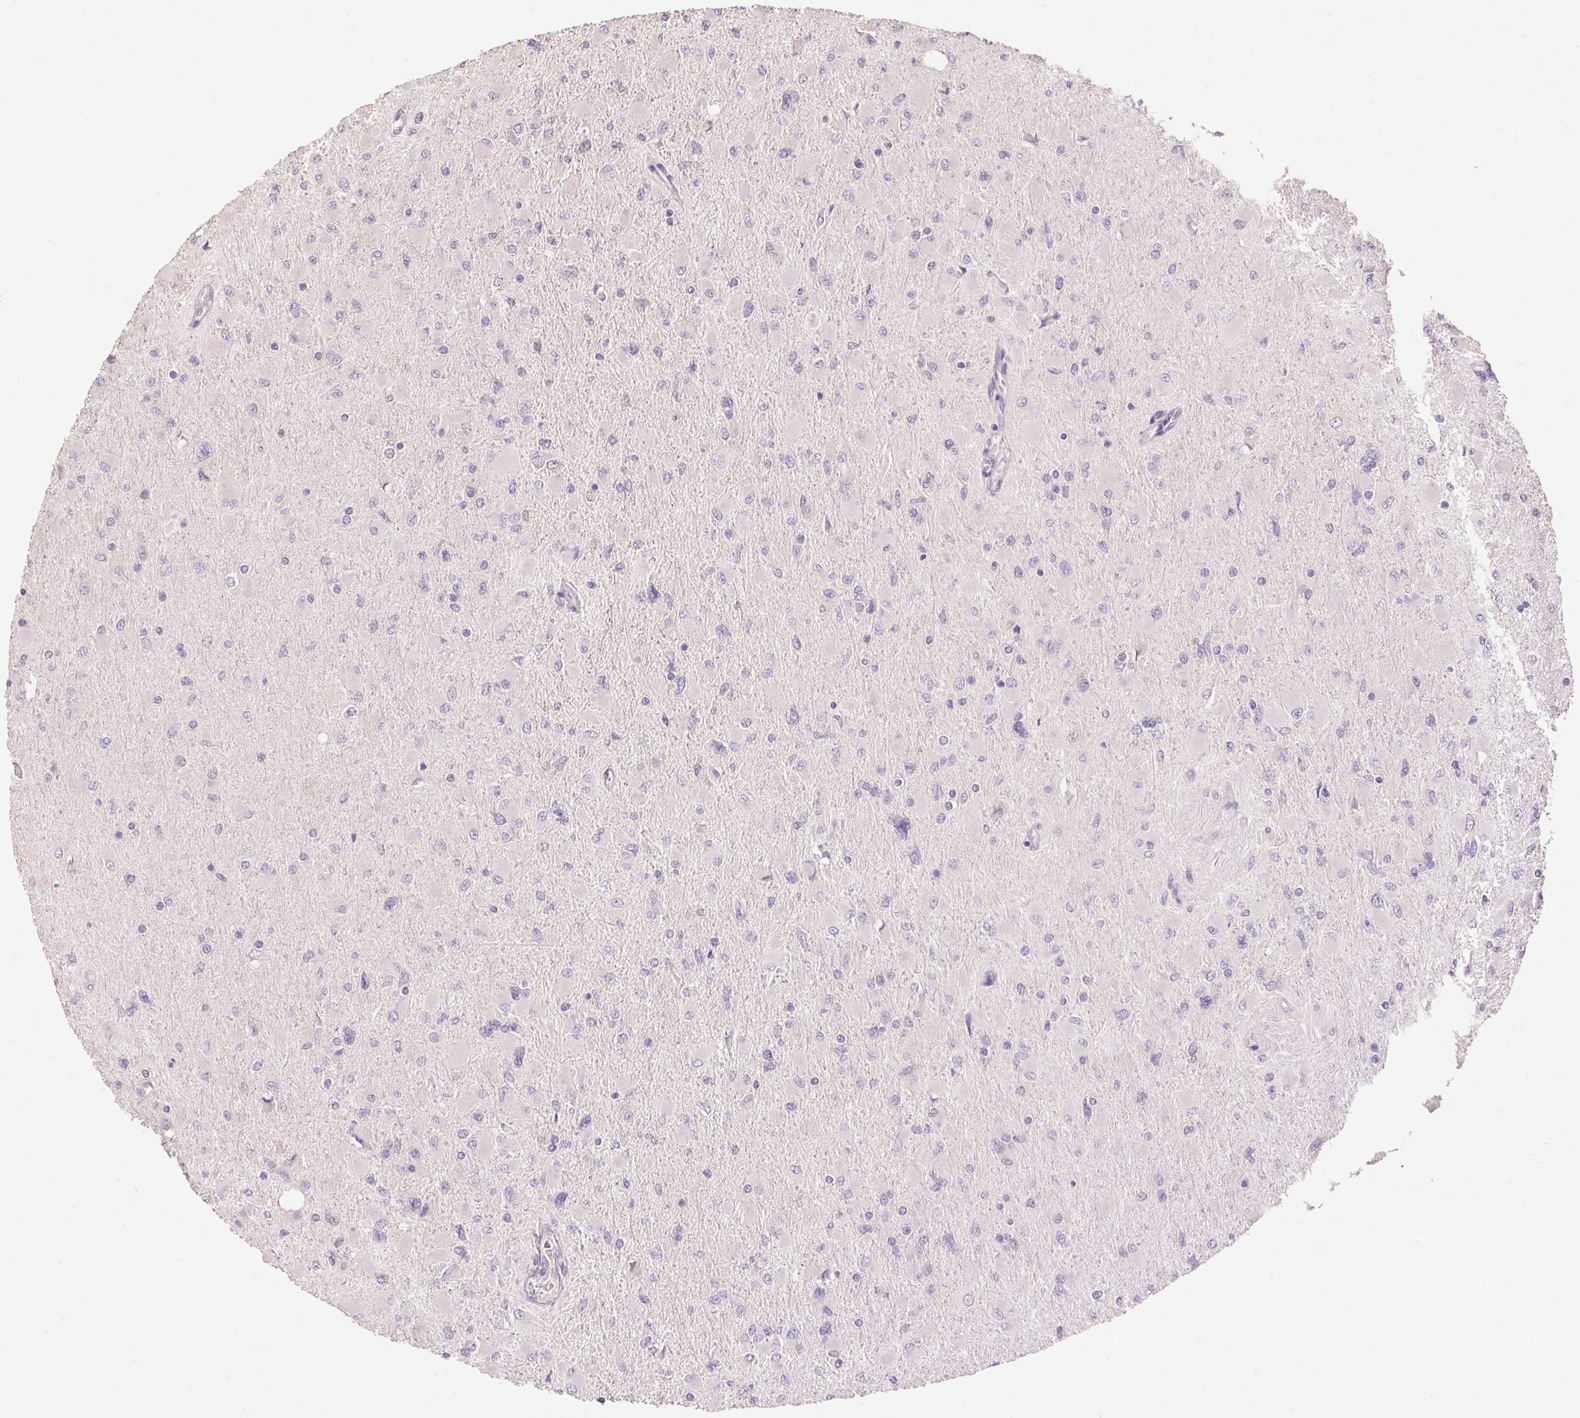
{"staining": {"intensity": "negative", "quantity": "none", "location": "none"}, "tissue": "glioma", "cell_type": "Tumor cells", "image_type": "cancer", "snomed": [{"axis": "morphology", "description": "Glioma, malignant, High grade"}, {"axis": "topography", "description": "Cerebral cortex"}], "caption": "This is a histopathology image of immunohistochemistry (IHC) staining of glioma, which shows no positivity in tumor cells.", "gene": "LYZL6", "patient": {"sex": "female", "age": 36}}